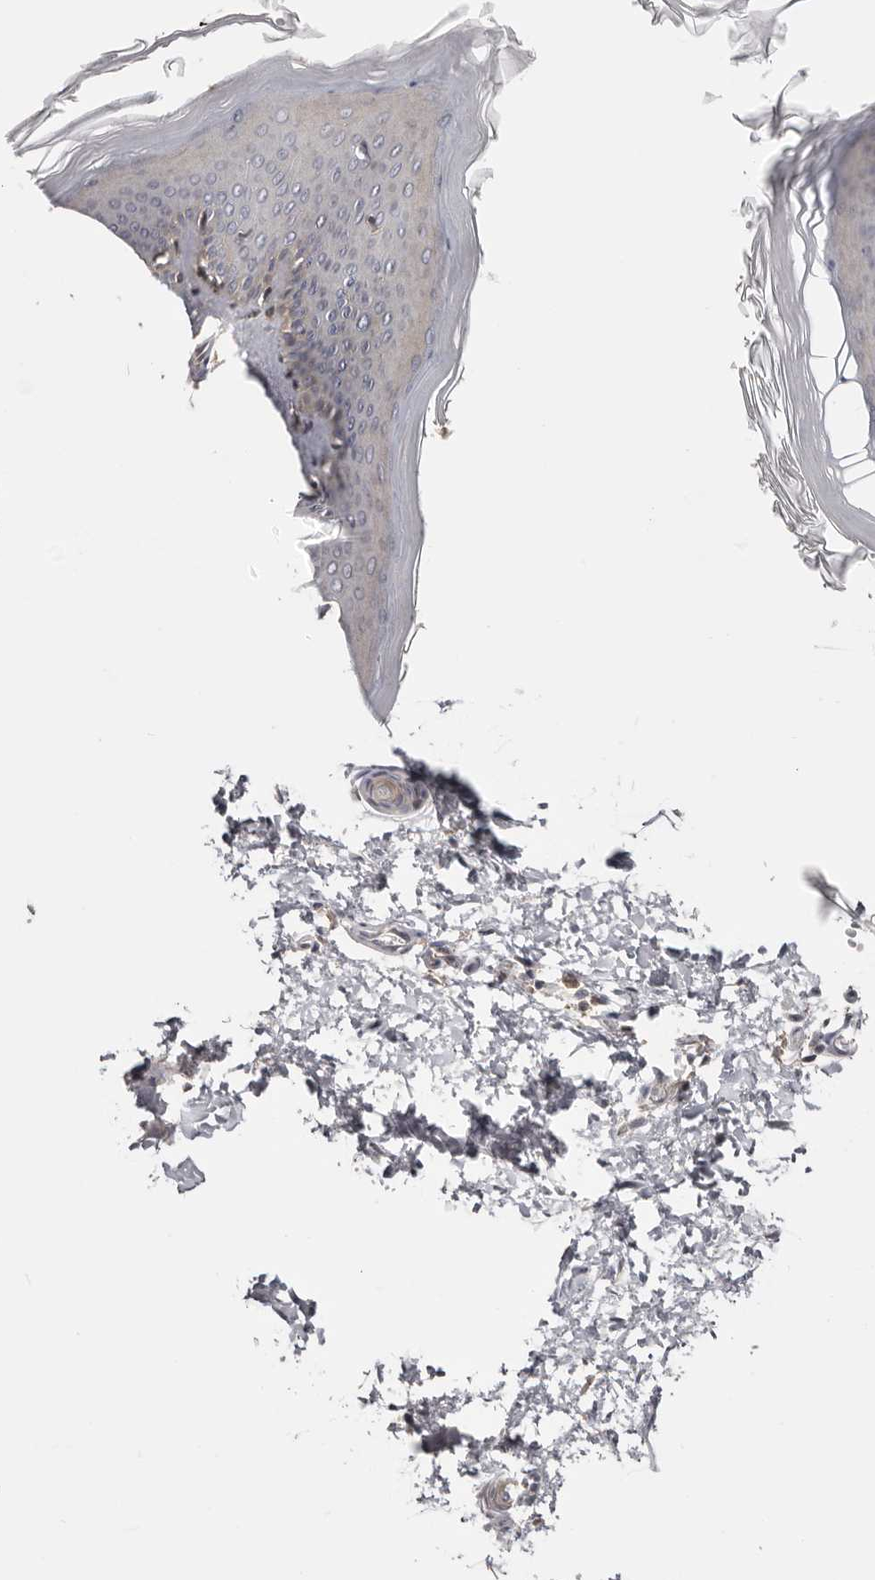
{"staining": {"intensity": "weak", "quantity": "<25%", "location": "cytoplasmic/membranous"}, "tissue": "skin", "cell_type": "Fibroblasts", "image_type": "normal", "snomed": [{"axis": "morphology", "description": "Normal tissue, NOS"}, {"axis": "topography", "description": "Skin"}], "caption": "Human skin stained for a protein using IHC displays no positivity in fibroblasts.", "gene": "MSRB2", "patient": {"sex": "female", "age": 27}}